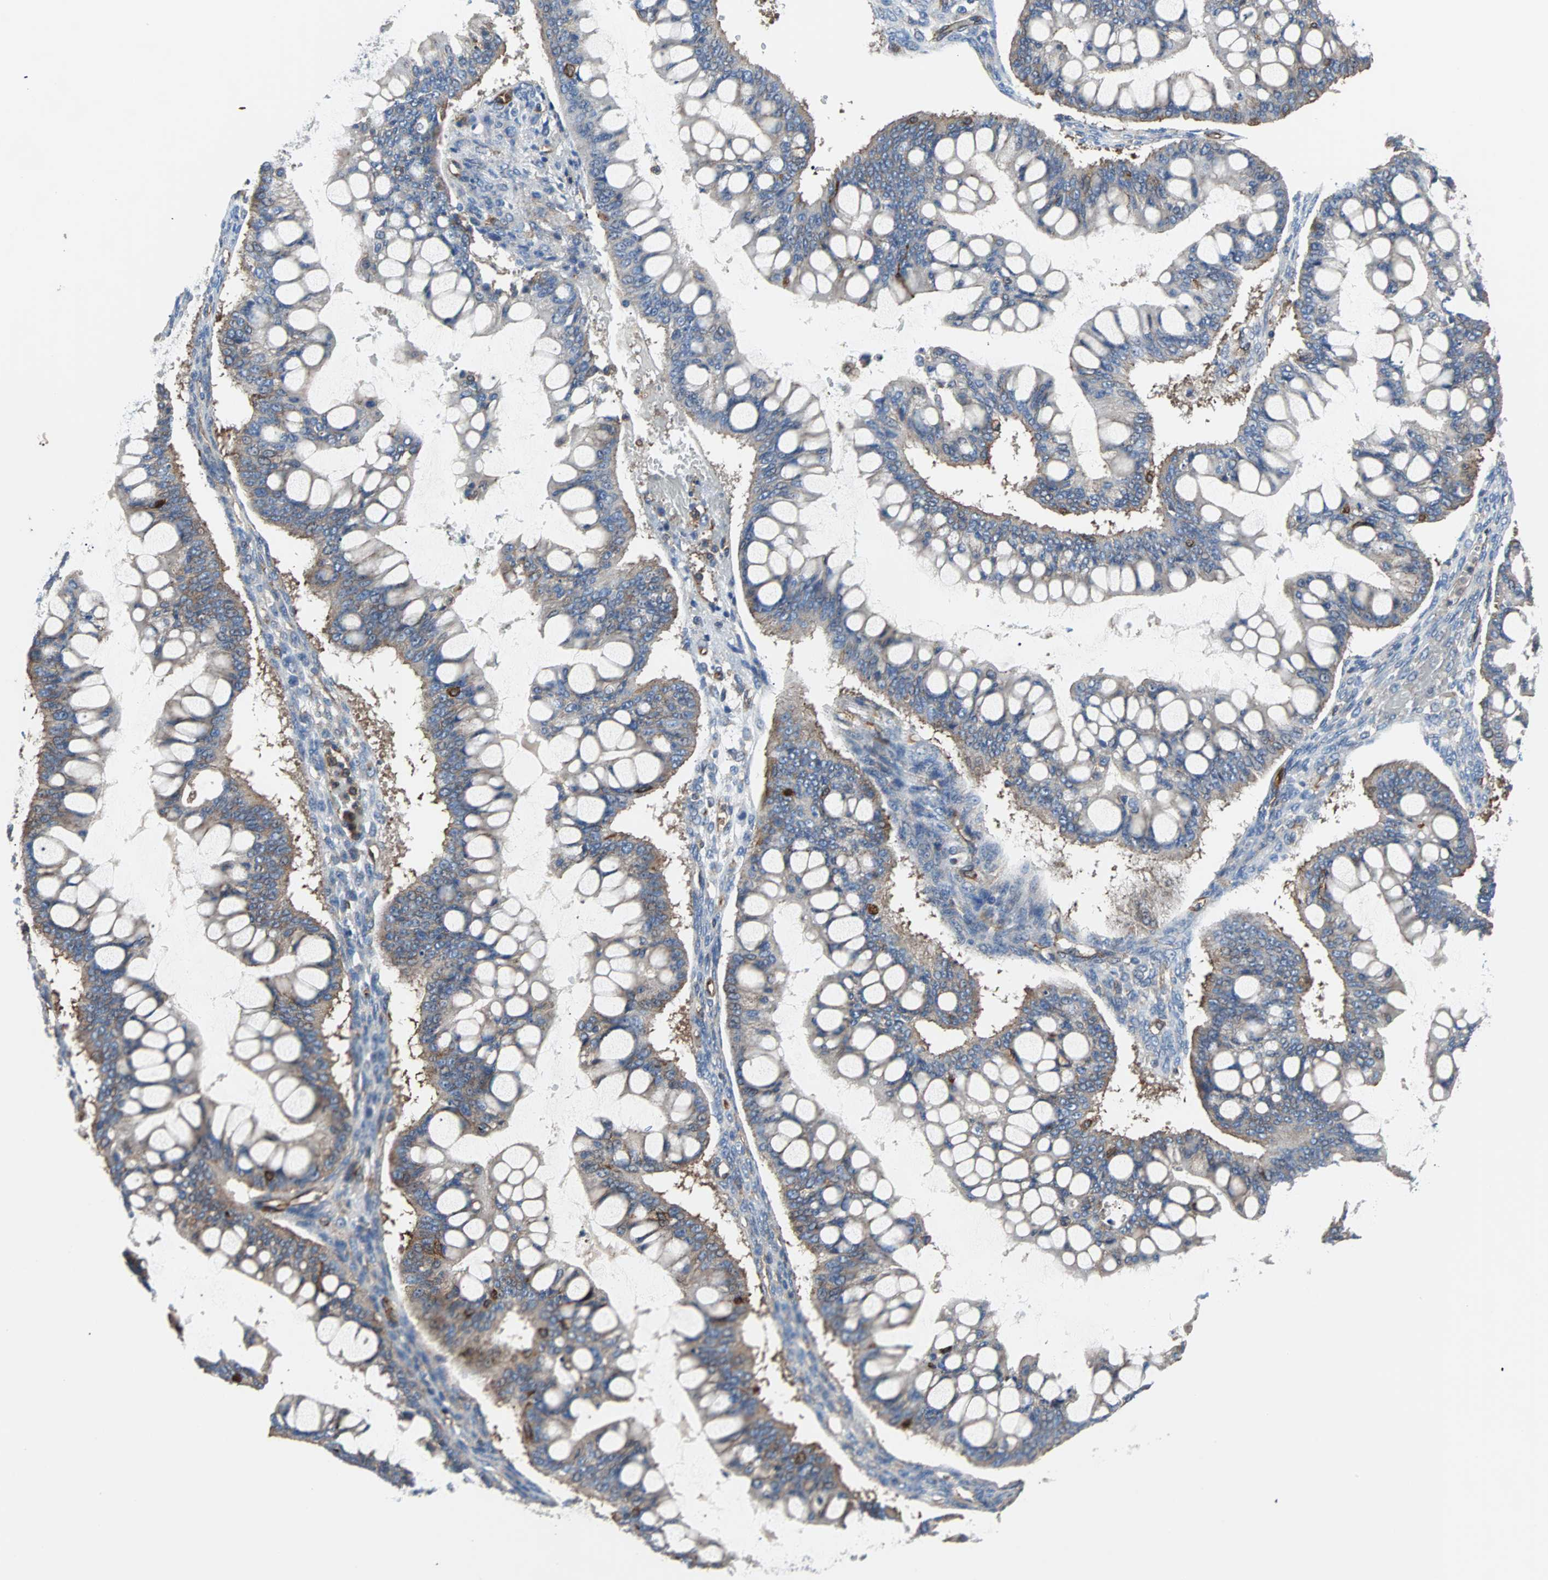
{"staining": {"intensity": "weak", "quantity": ">75%", "location": "cytoplasmic/membranous"}, "tissue": "ovarian cancer", "cell_type": "Tumor cells", "image_type": "cancer", "snomed": [{"axis": "morphology", "description": "Cystadenocarcinoma, mucinous, NOS"}, {"axis": "topography", "description": "Ovary"}], "caption": "This is an image of IHC staining of ovarian cancer, which shows weak positivity in the cytoplasmic/membranous of tumor cells.", "gene": "PLCG2", "patient": {"sex": "female", "age": 73}}